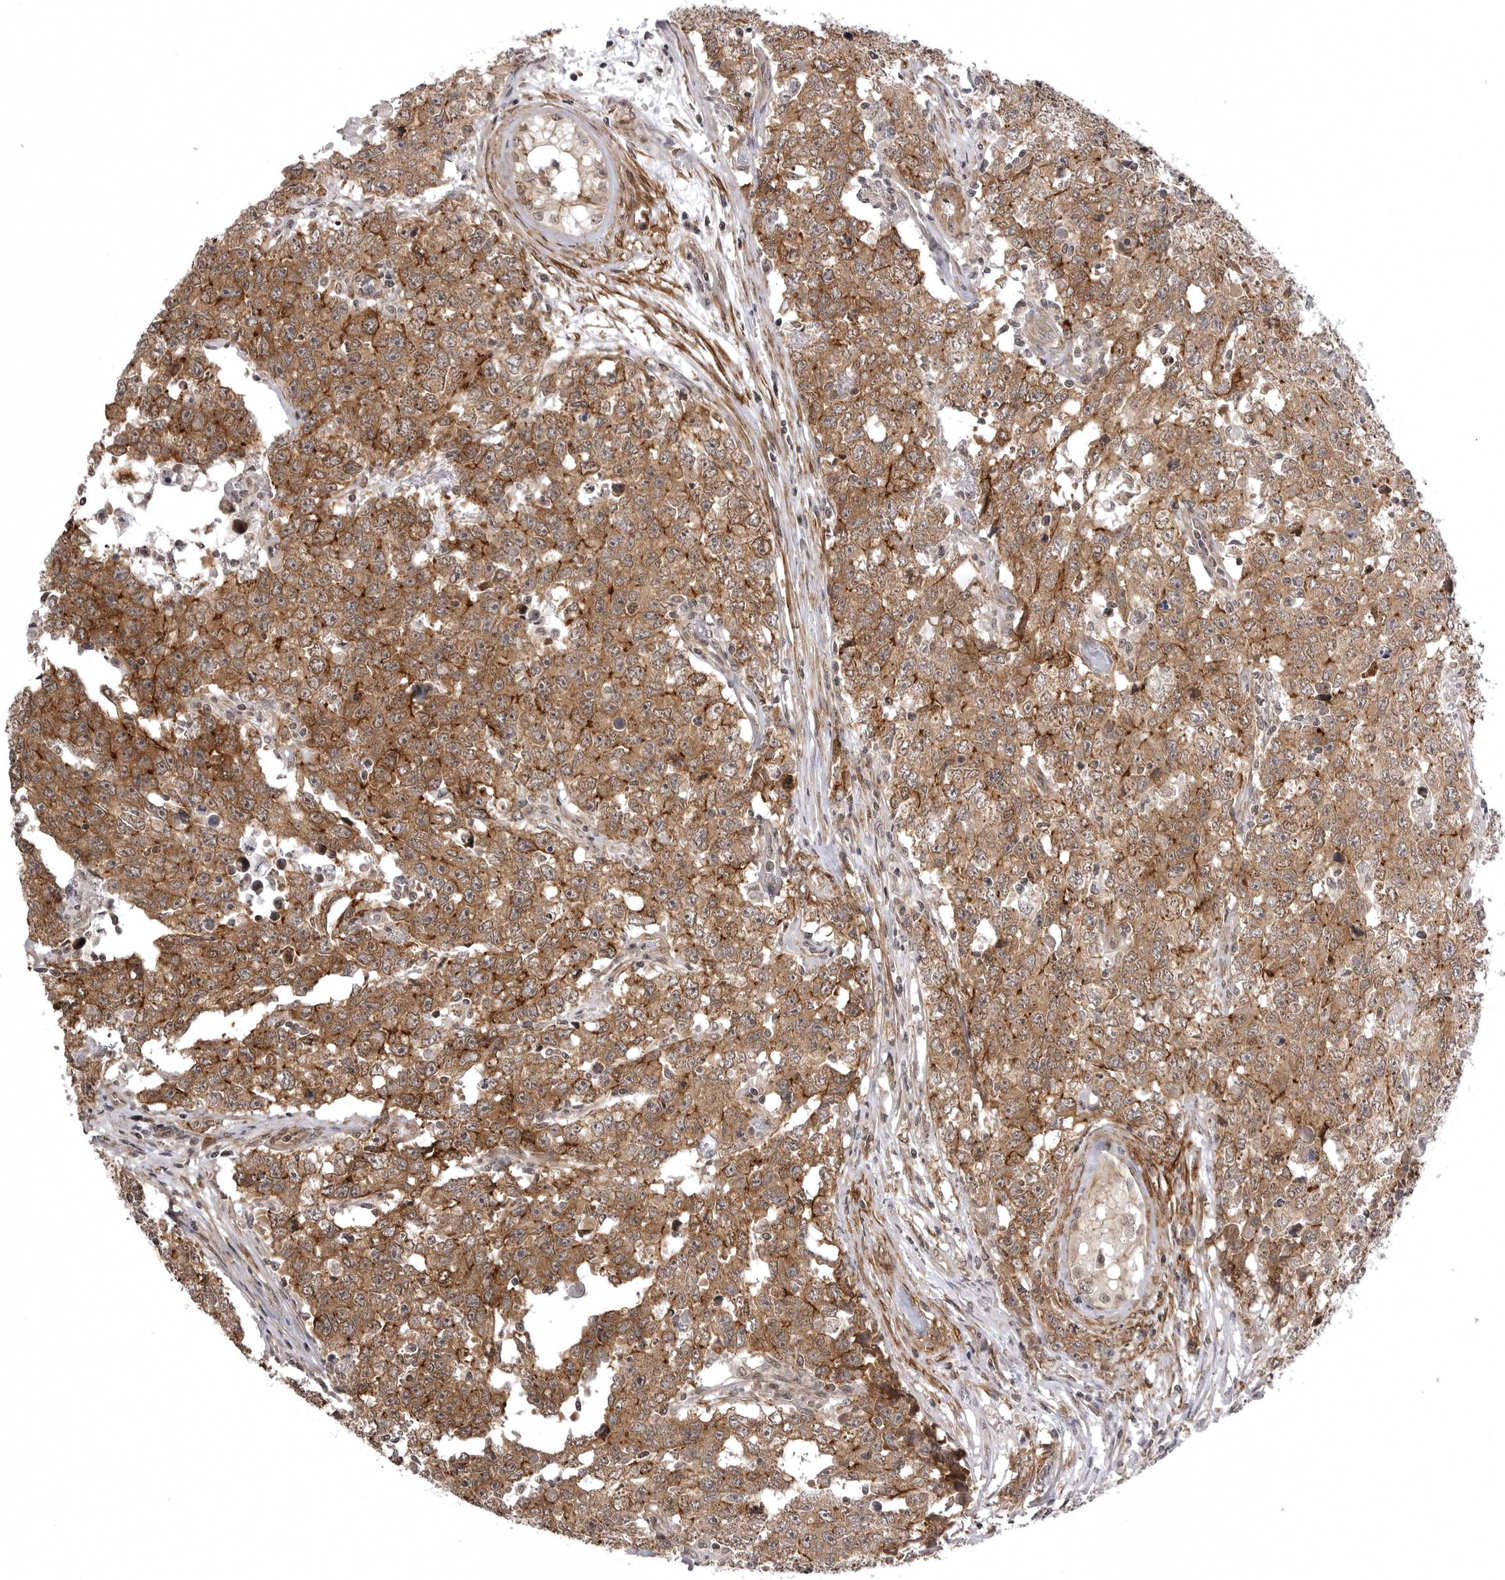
{"staining": {"intensity": "strong", "quantity": "25%-75%", "location": "cytoplasmic/membranous"}, "tissue": "testis cancer", "cell_type": "Tumor cells", "image_type": "cancer", "snomed": [{"axis": "morphology", "description": "Carcinoma, Embryonal, NOS"}, {"axis": "topography", "description": "Testis"}], "caption": "This is a micrograph of IHC staining of testis cancer (embryonal carcinoma), which shows strong expression in the cytoplasmic/membranous of tumor cells.", "gene": "SORBS1", "patient": {"sex": "male", "age": 28}}